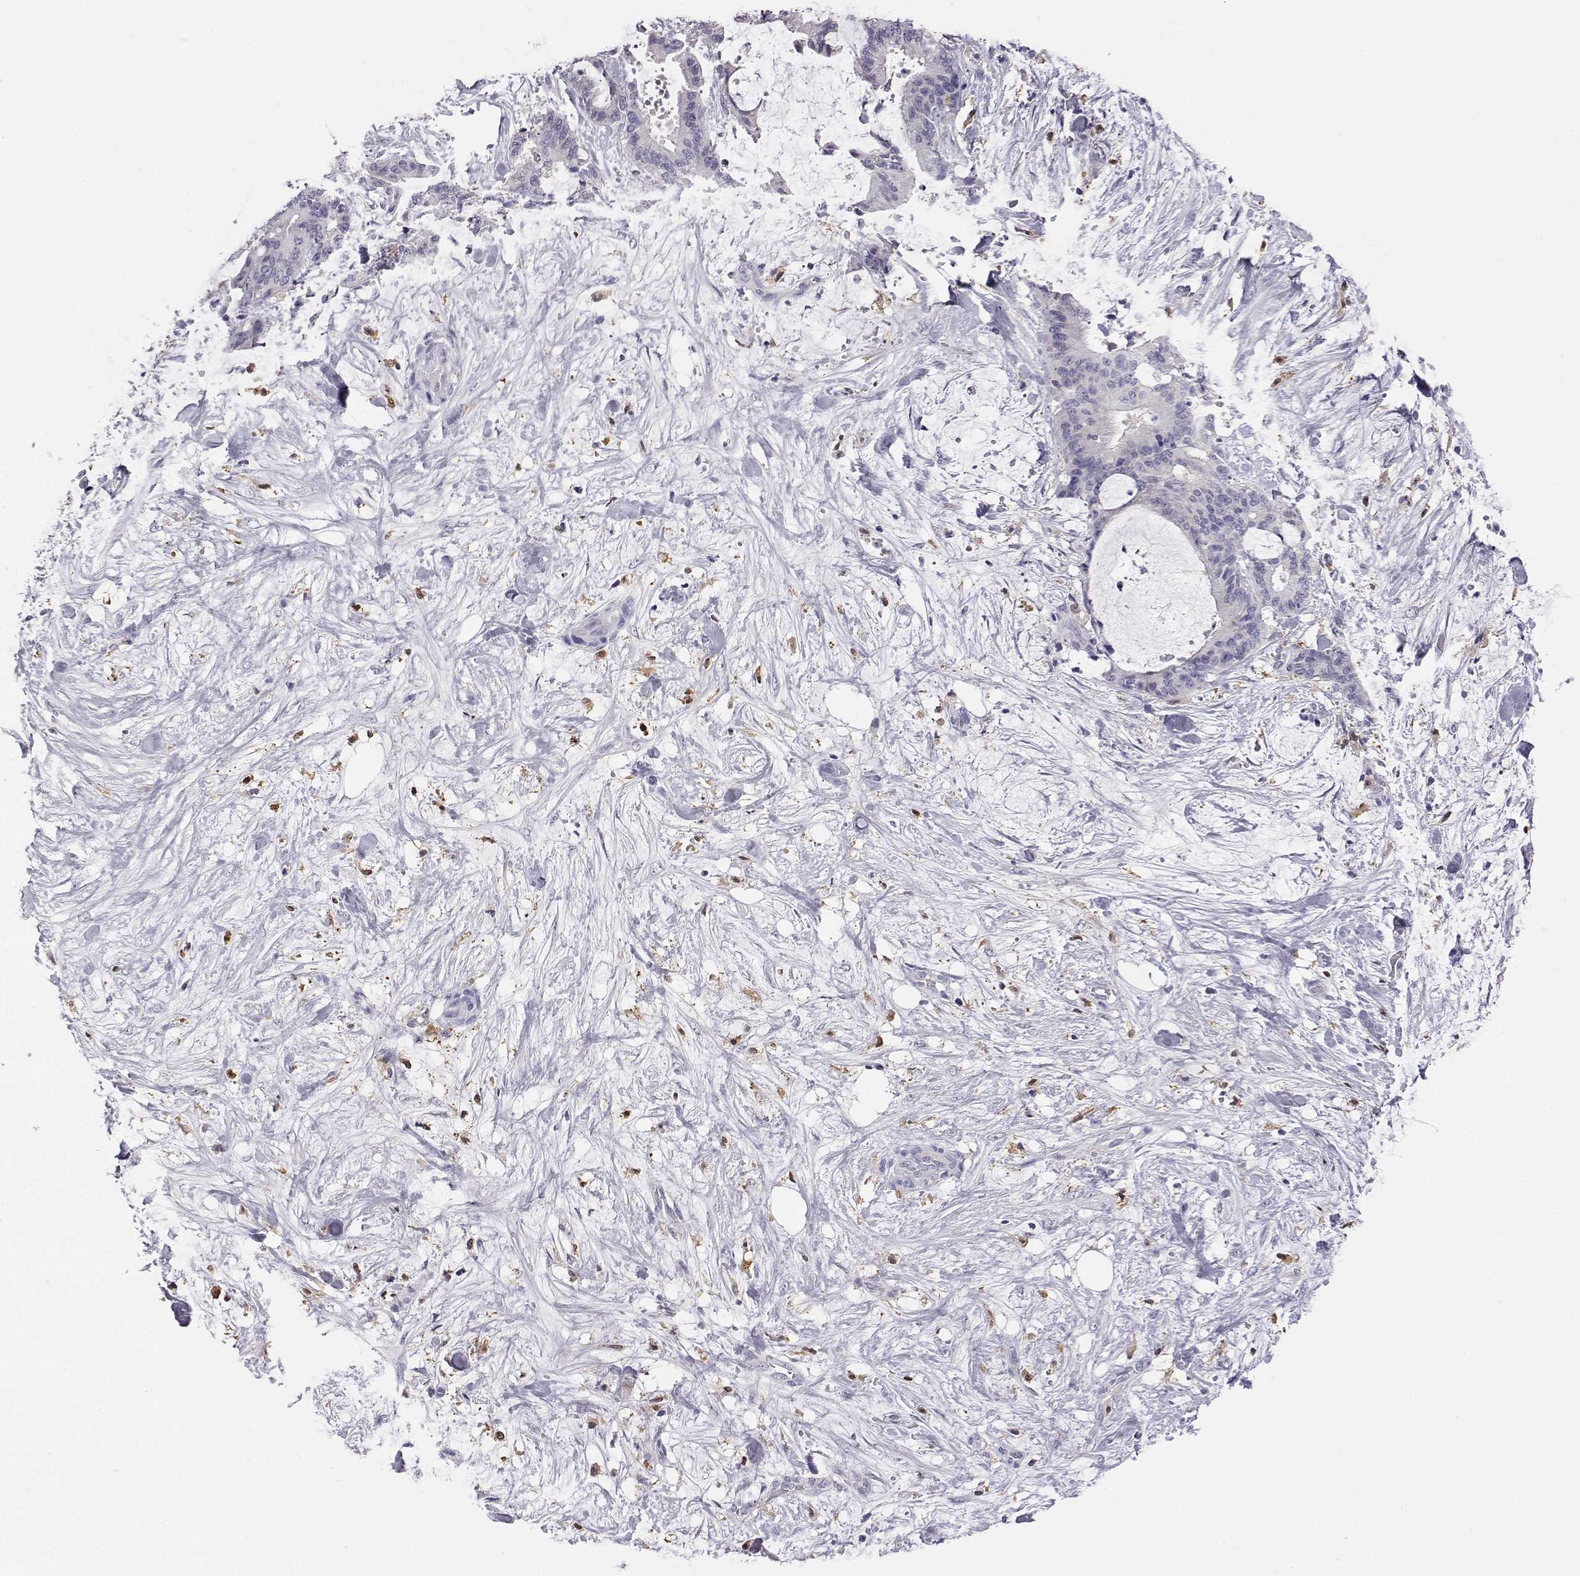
{"staining": {"intensity": "negative", "quantity": "none", "location": "none"}, "tissue": "liver cancer", "cell_type": "Tumor cells", "image_type": "cancer", "snomed": [{"axis": "morphology", "description": "Cholangiocarcinoma"}, {"axis": "topography", "description": "Liver"}], "caption": "DAB immunohistochemical staining of liver cancer (cholangiocarcinoma) reveals no significant staining in tumor cells. (DAB IHC with hematoxylin counter stain).", "gene": "AKR1B1", "patient": {"sex": "female", "age": 73}}